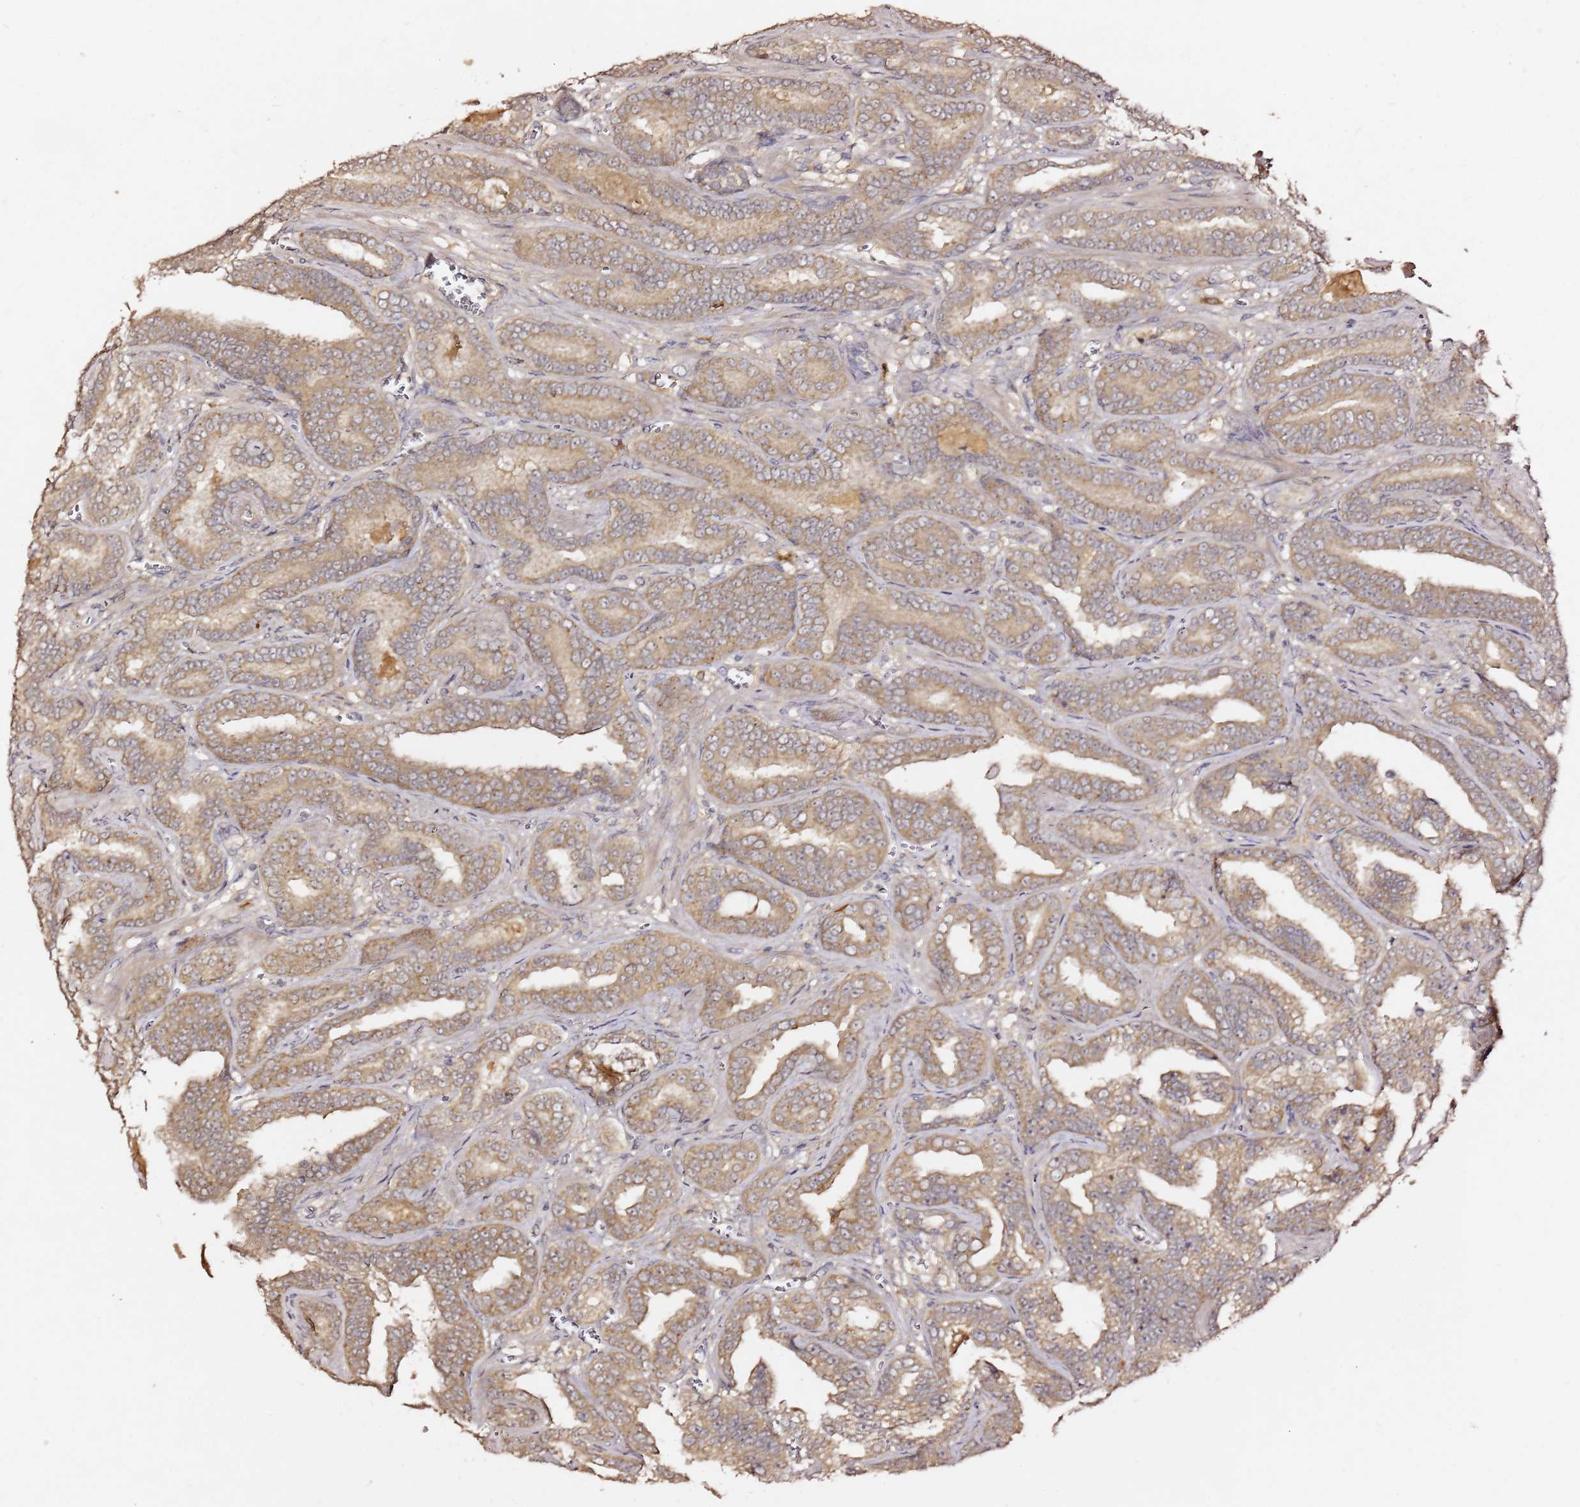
{"staining": {"intensity": "moderate", "quantity": "25%-75%", "location": "cytoplasmic/membranous"}, "tissue": "prostate cancer", "cell_type": "Tumor cells", "image_type": "cancer", "snomed": [{"axis": "morphology", "description": "Adenocarcinoma, High grade"}, {"axis": "topography", "description": "Prostate"}], "caption": "Approximately 25%-75% of tumor cells in prostate cancer exhibit moderate cytoplasmic/membranous protein positivity as visualized by brown immunohistochemical staining.", "gene": "C6orf136", "patient": {"sex": "male", "age": 67}}